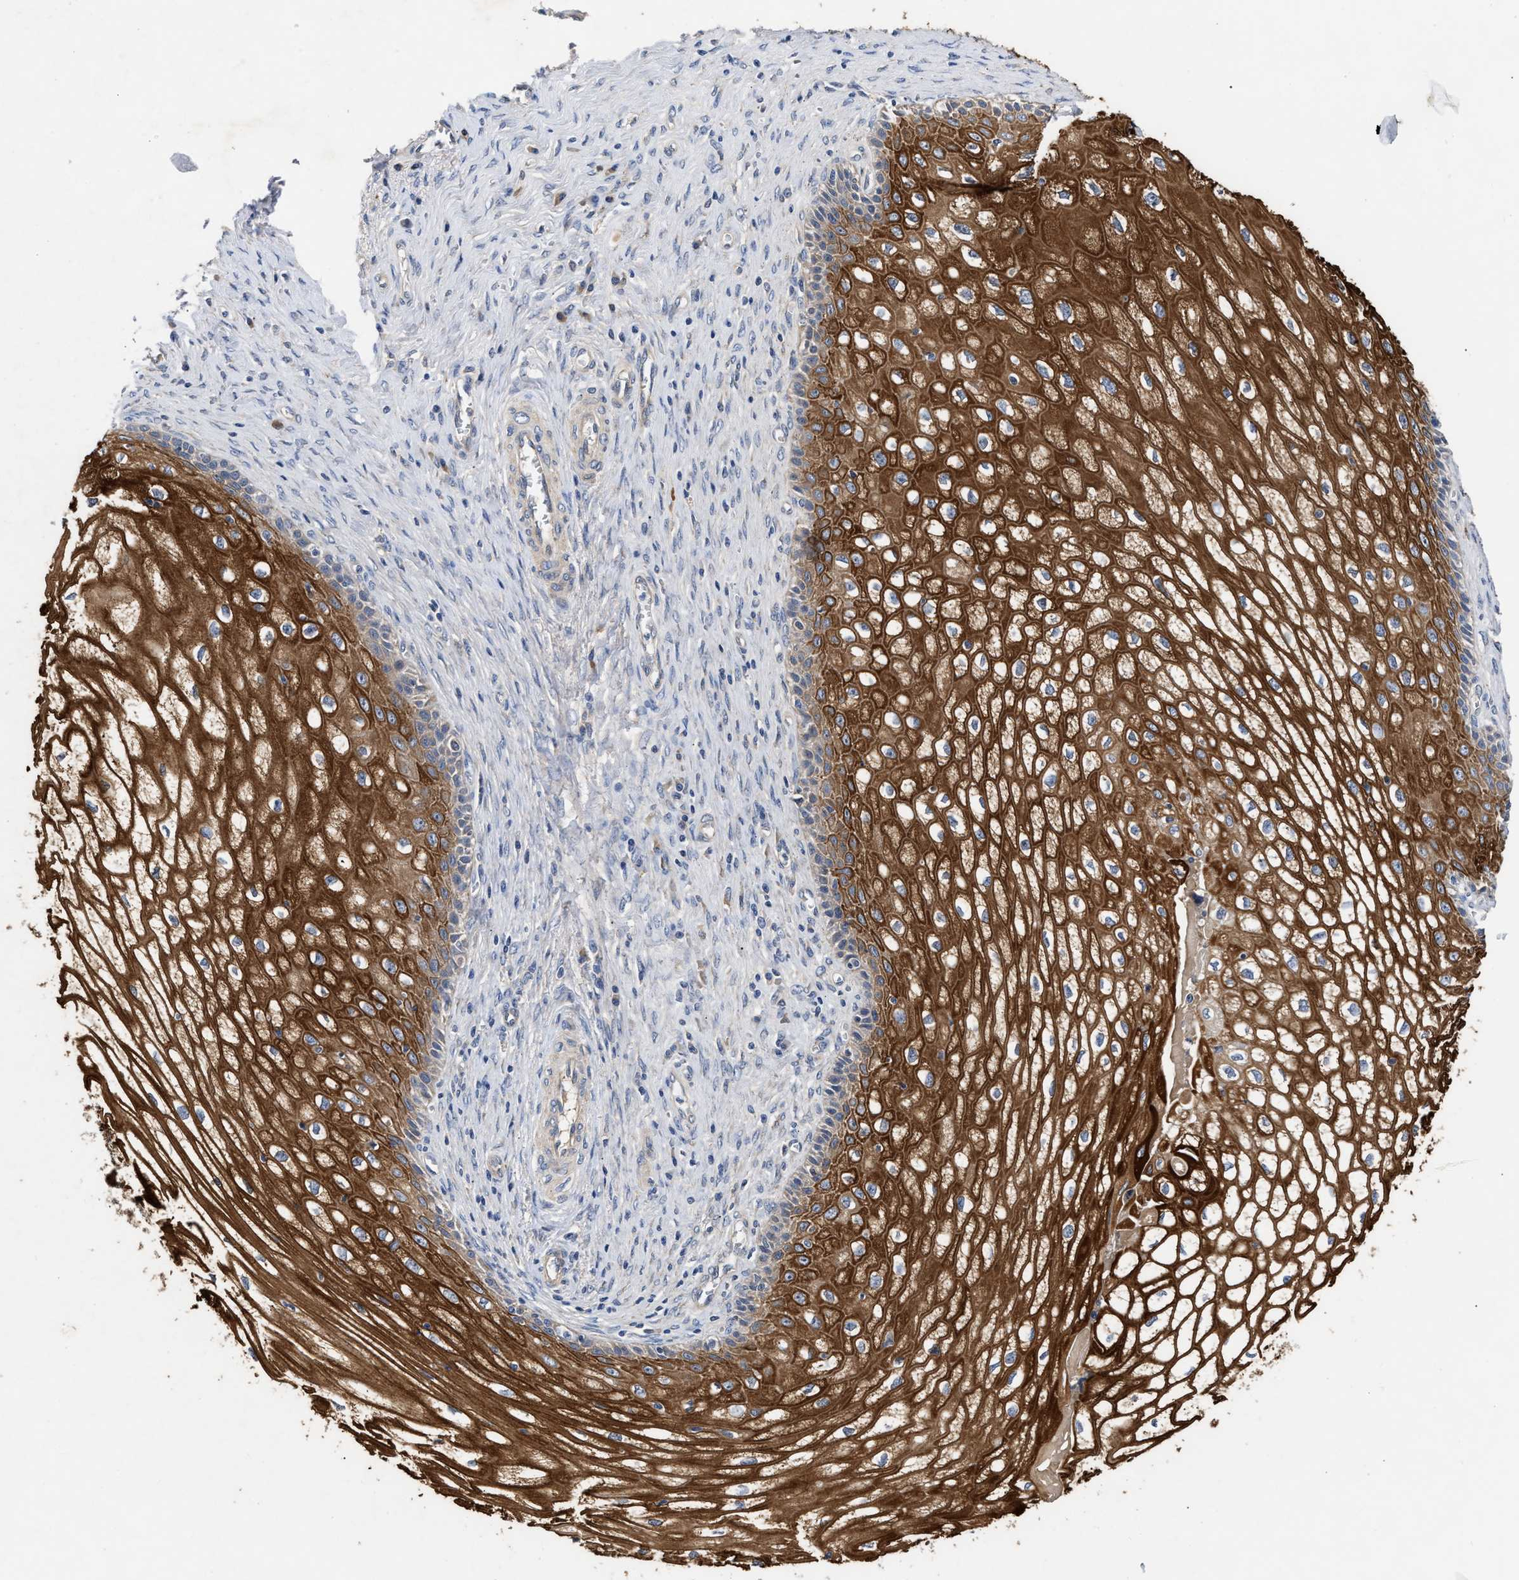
{"staining": {"intensity": "strong", "quantity": ">75%", "location": "cytoplasmic/membranous"}, "tissue": "cervical cancer", "cell_type": "Tumor cells", "image_type": "cancer", "snomed": [{"axis": "morphology", "description": "Adenocarcinoma, NOS"}, {"axis": "topography", "description": "Cervix"}], "caption": "Cervical cancer tissue reveals strong cytoplasmic/membranous expression in approximately >75% of tumor cells", "gene": "CCDC146", "patient": {"sex": "female", "age": 44}}